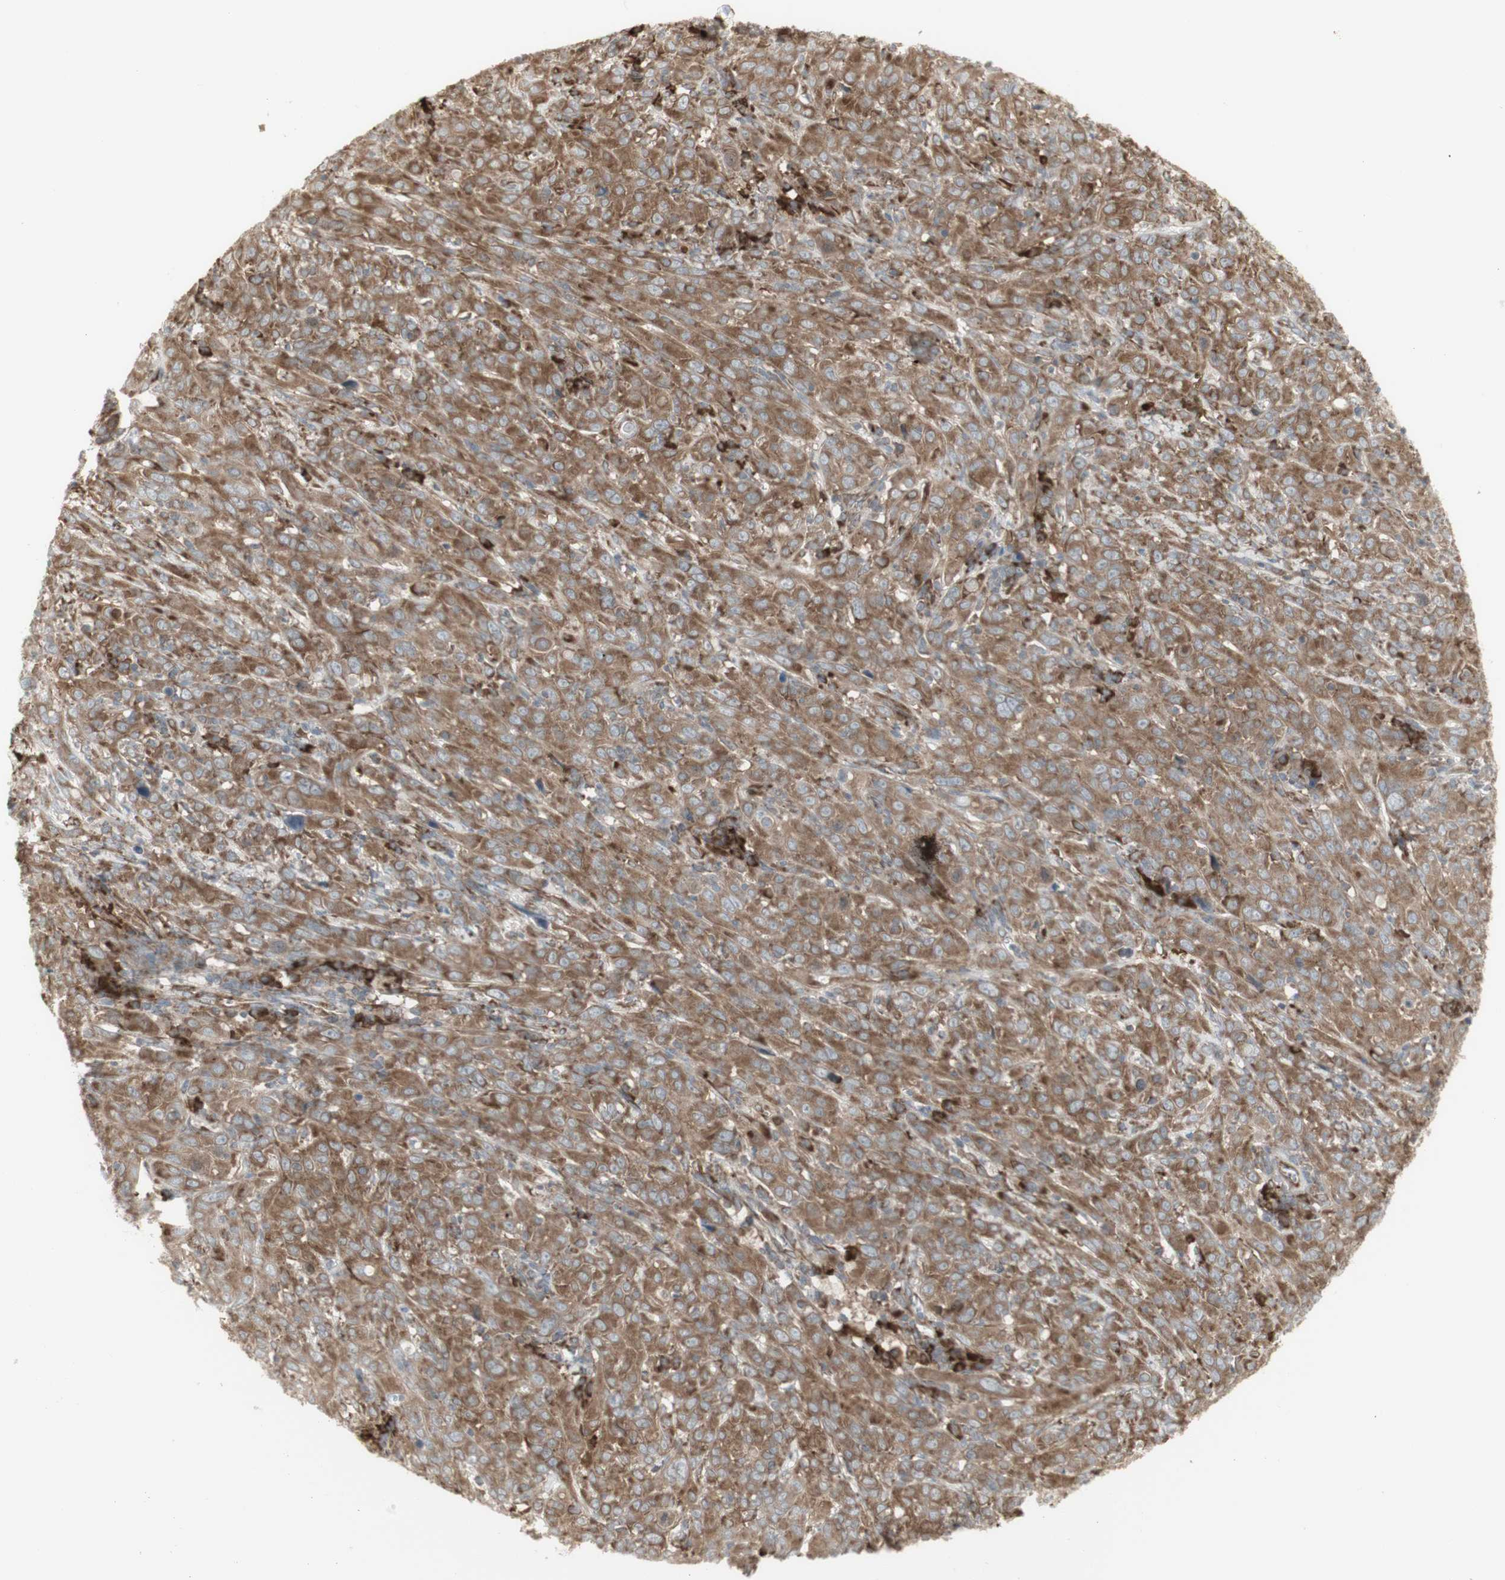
{"staining": {"intensity": "moderate", "quantity": ">75%", "location": "cytoplasmic/membranous"}, "tissue": "cervical cancer", "cell_type": "Tumor cells", "image_type": "cancer", "snomed": [{"axis": "morphology", "description": "Squamous cell carcinoma, NOS"}, {"axis": "topography", "description": "Cervix"}], "caption": "Protein analysis of cervical cancer tissue shows moderate cytoplasmic/membranous positivity in about >75% of tumor cells. The protein is stained brown, and the nuclei are stained in blue (DAB (3,3'-diaminobenzidine) IHC with brightfield microscopy, high magnification).", "gene": "FKBP3", "patient": {"sex": "female", "age": 46}}